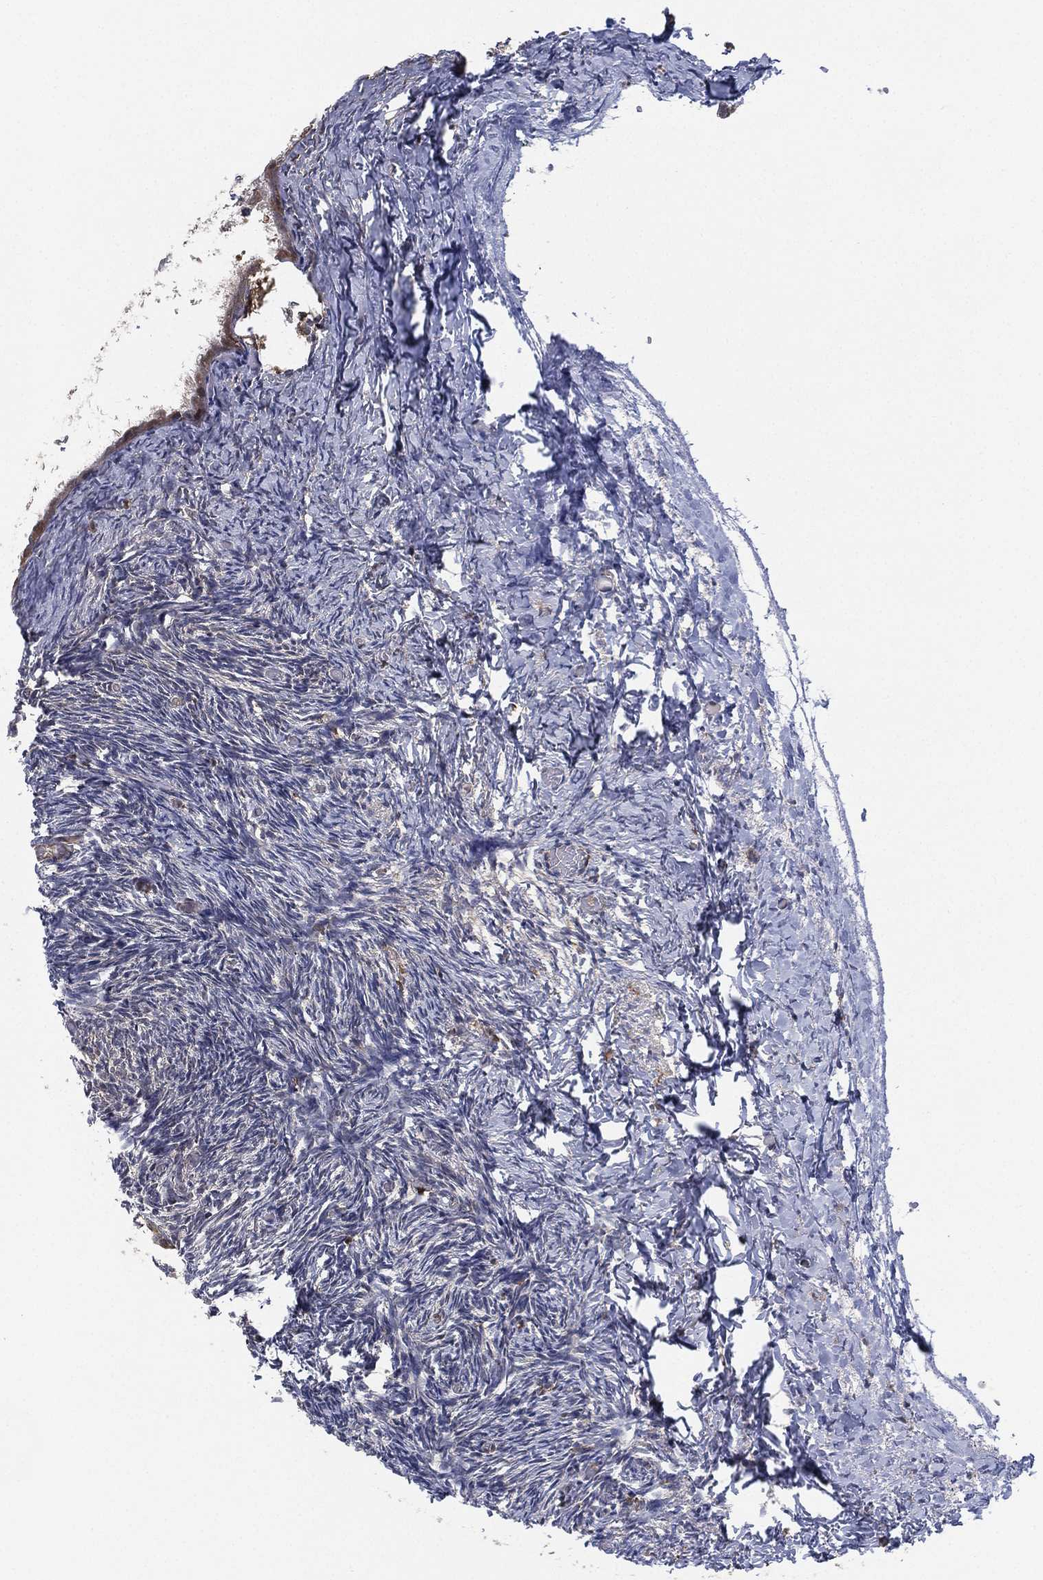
{"staining": {"intensity": "negative", "quantity": "none", "location": "none"}, "tissue": "ovary", "cell_type": "Ovarian stroma cells", "image_type": "normal", "snomed": [{"axis": "morphology", "description": "Normal tissue, NOS"}, {"axis": "topography", "description": "Ovary"}], "caption": "Immunohistochemical staining of benign human ovary shows no significant expression in ovarian stroma cells.", "gene": "PSMG4", "patient": {"sex": "female", "age": 39}}